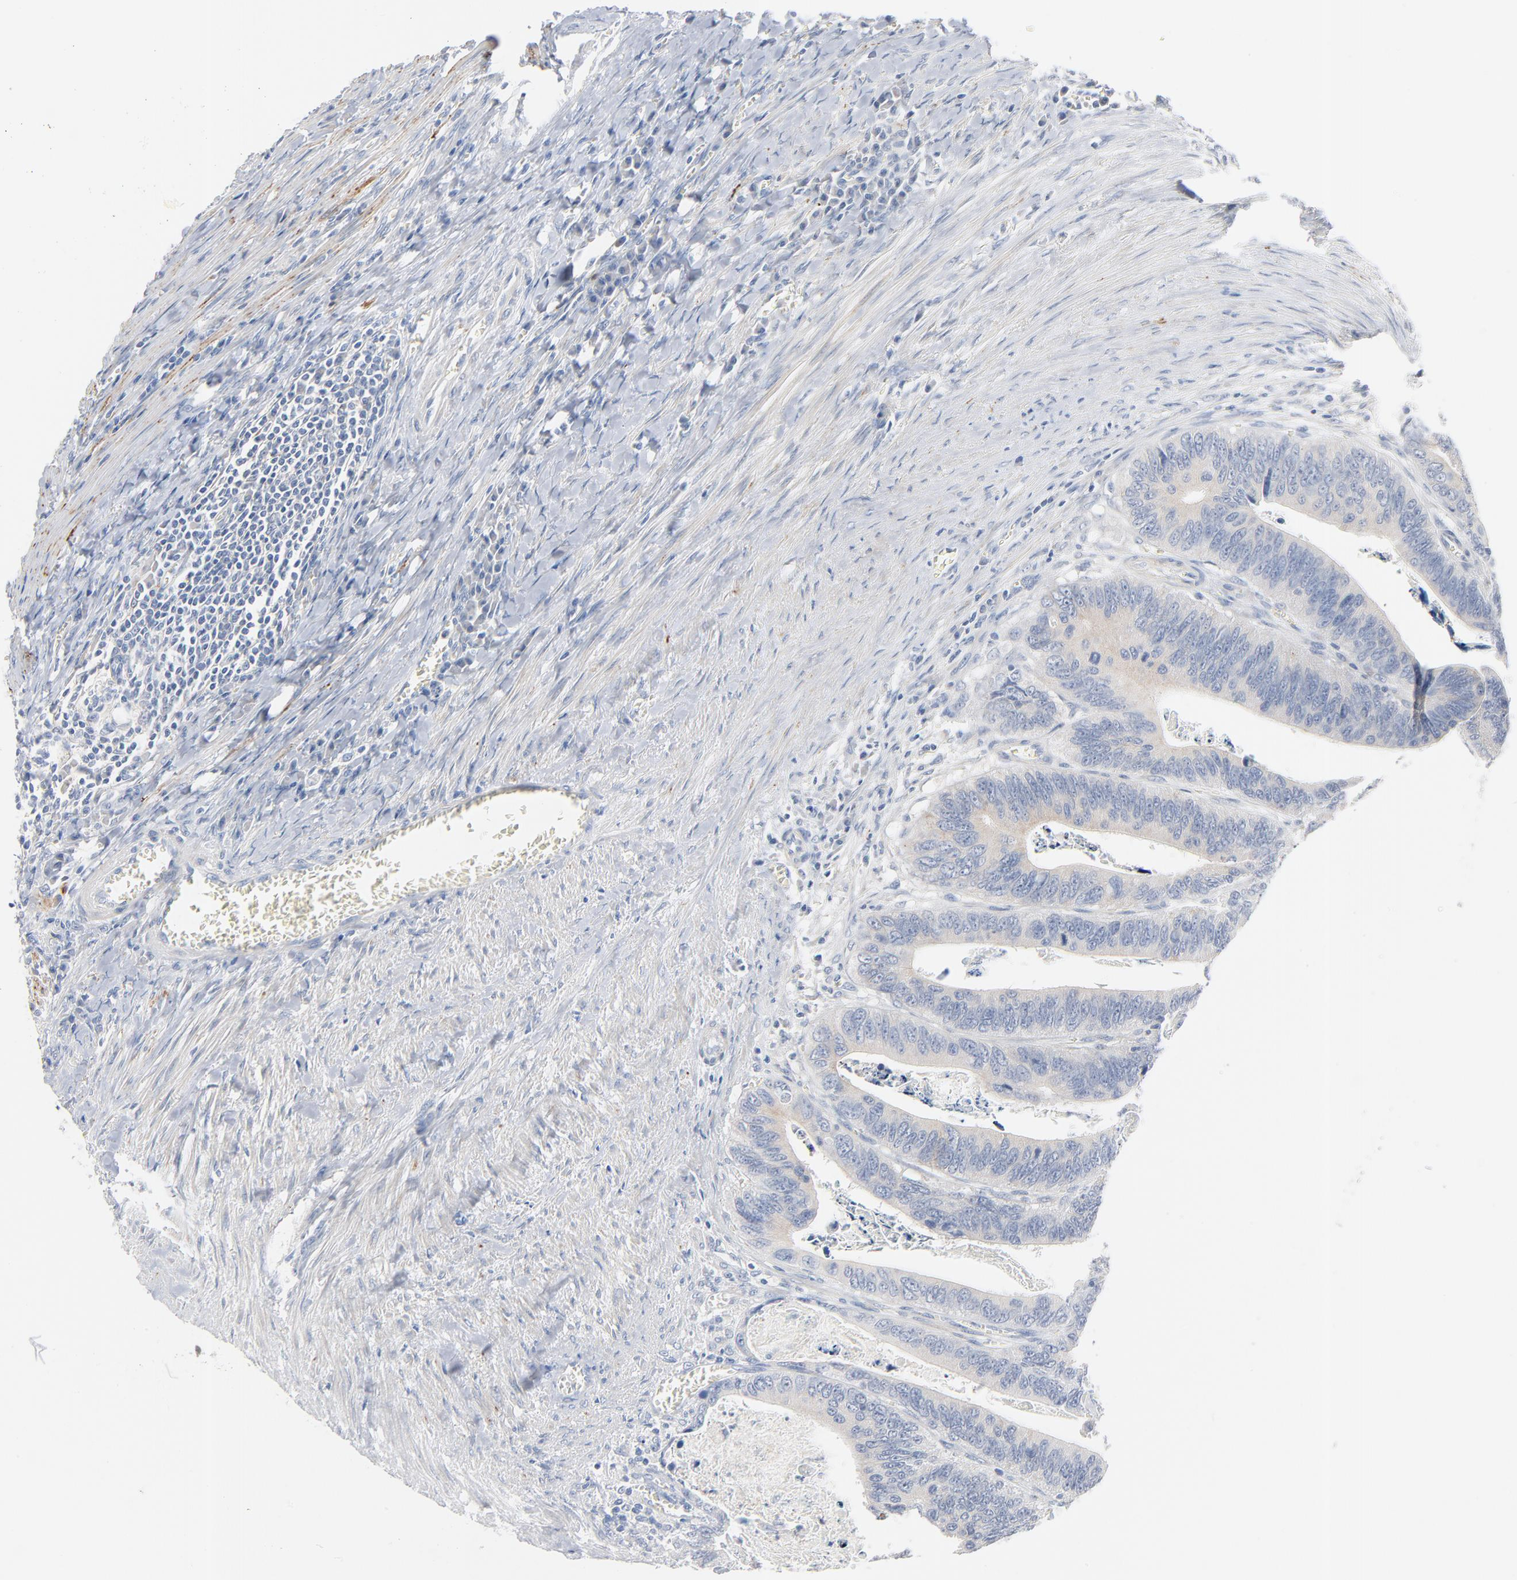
{"staining": {"intensity": "negative", "quantity": "none", "location": "none"}, "tissue": "colorectal cancer", "cell_type": "Tumor cells", "image_type": "cancer", "snomed": [{"axis": "morphology", "description": "Adenocarcinoma, NOS"}, {"axis": "topography", "description": "Colon"}], "caption": "Image shows no significant protein staining in tumor cells of colorectal adenocarcinoma.", "gene": "IFT43", "patient": {"sex": "male", "age": 72}}